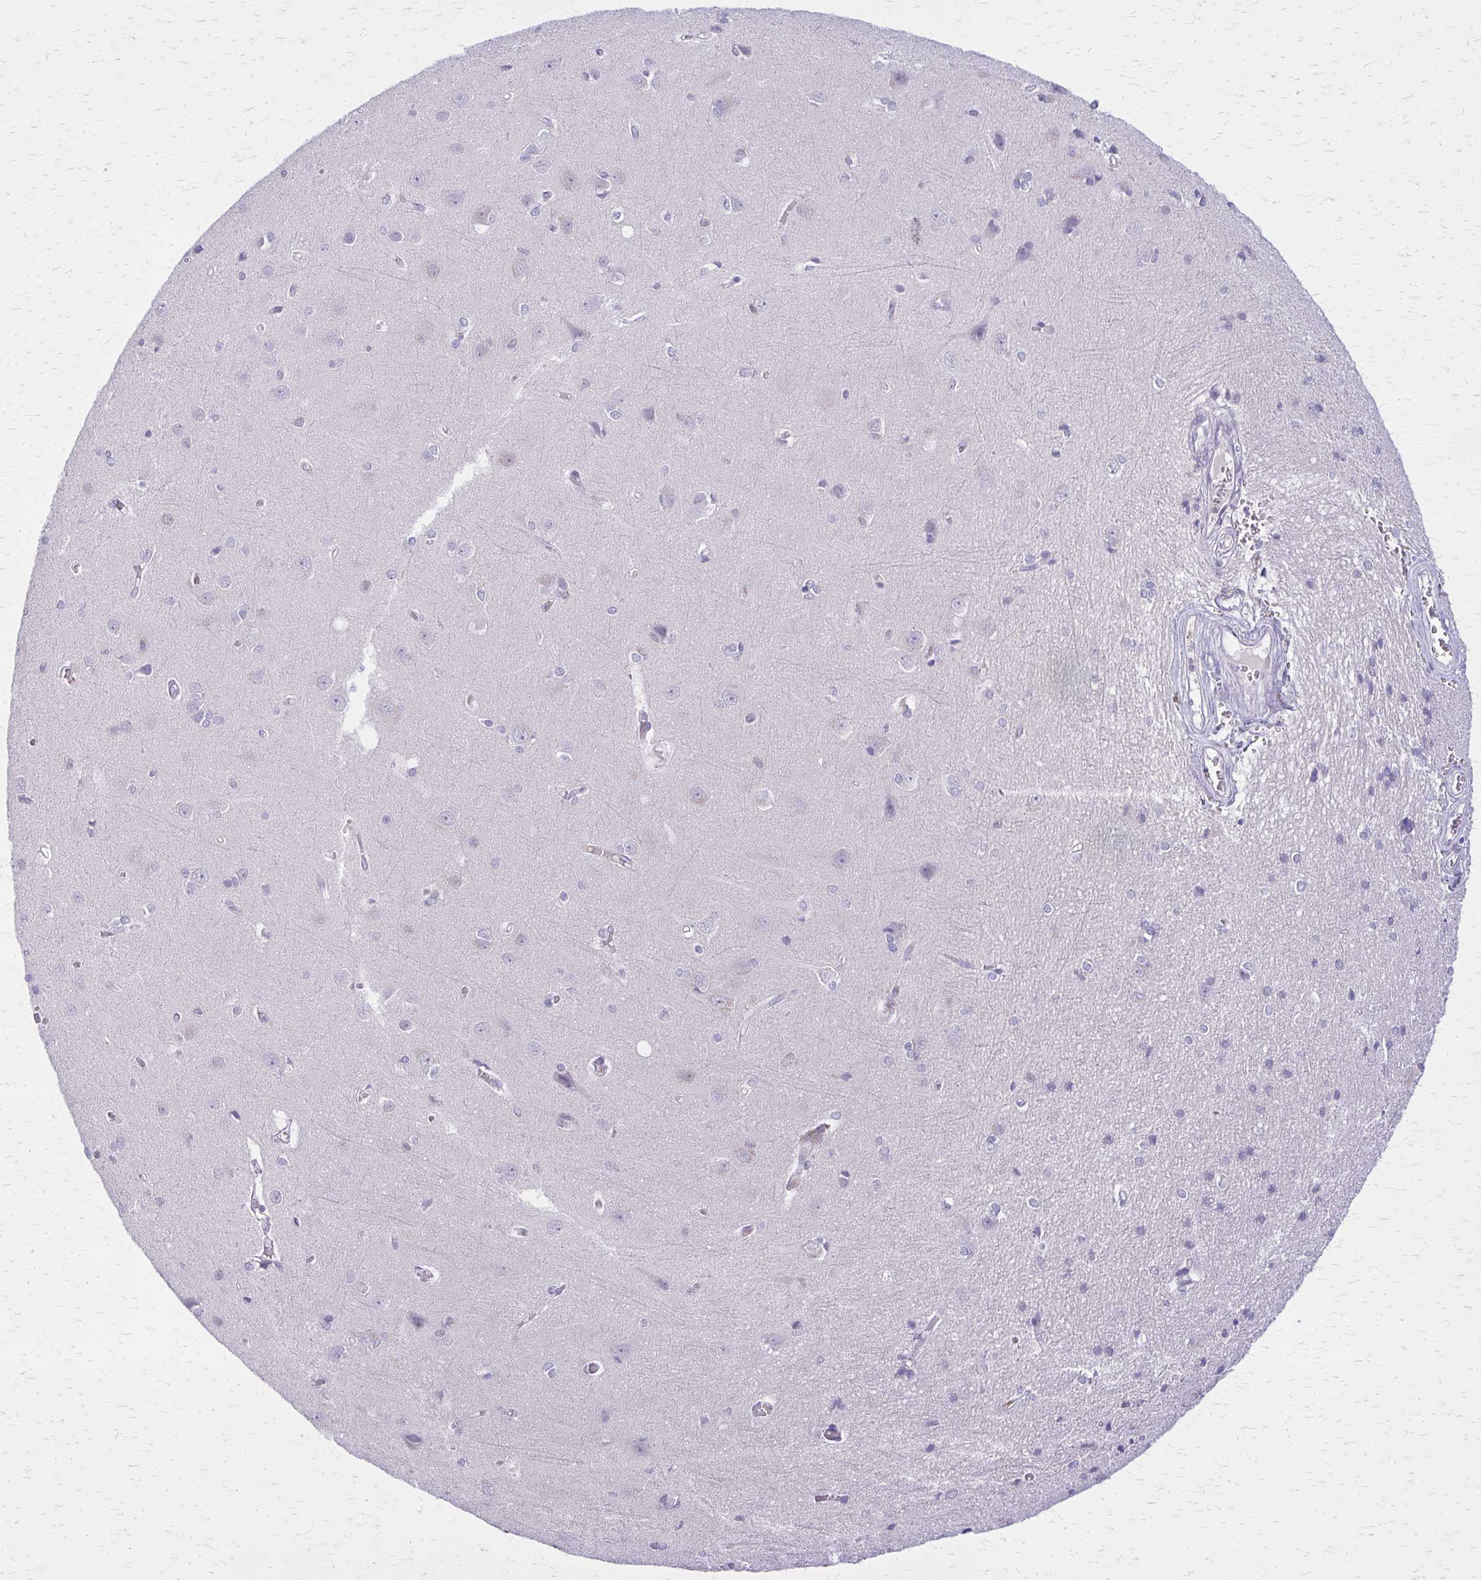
{"staining": {"intensity": "negative", "quantity": "none", "location": "none"}, "tissue": "cerebral cortex", "cell_type": "Endothelial cells", "image_type": "normal", "snomed": [{"axis": "morphology", "description": "Normal tissue, NOS"}, {"axis": "topography", "description": "Cerebral cortex"}], "caption": "Endothelial cells are negative for protein expression in benign human cerebral cortex. (Immunohistochemistry (ihc), brightfield microscopy, high magnification).", "gene": "GLRX", "patient": {"sex": "male", "age": 37}}